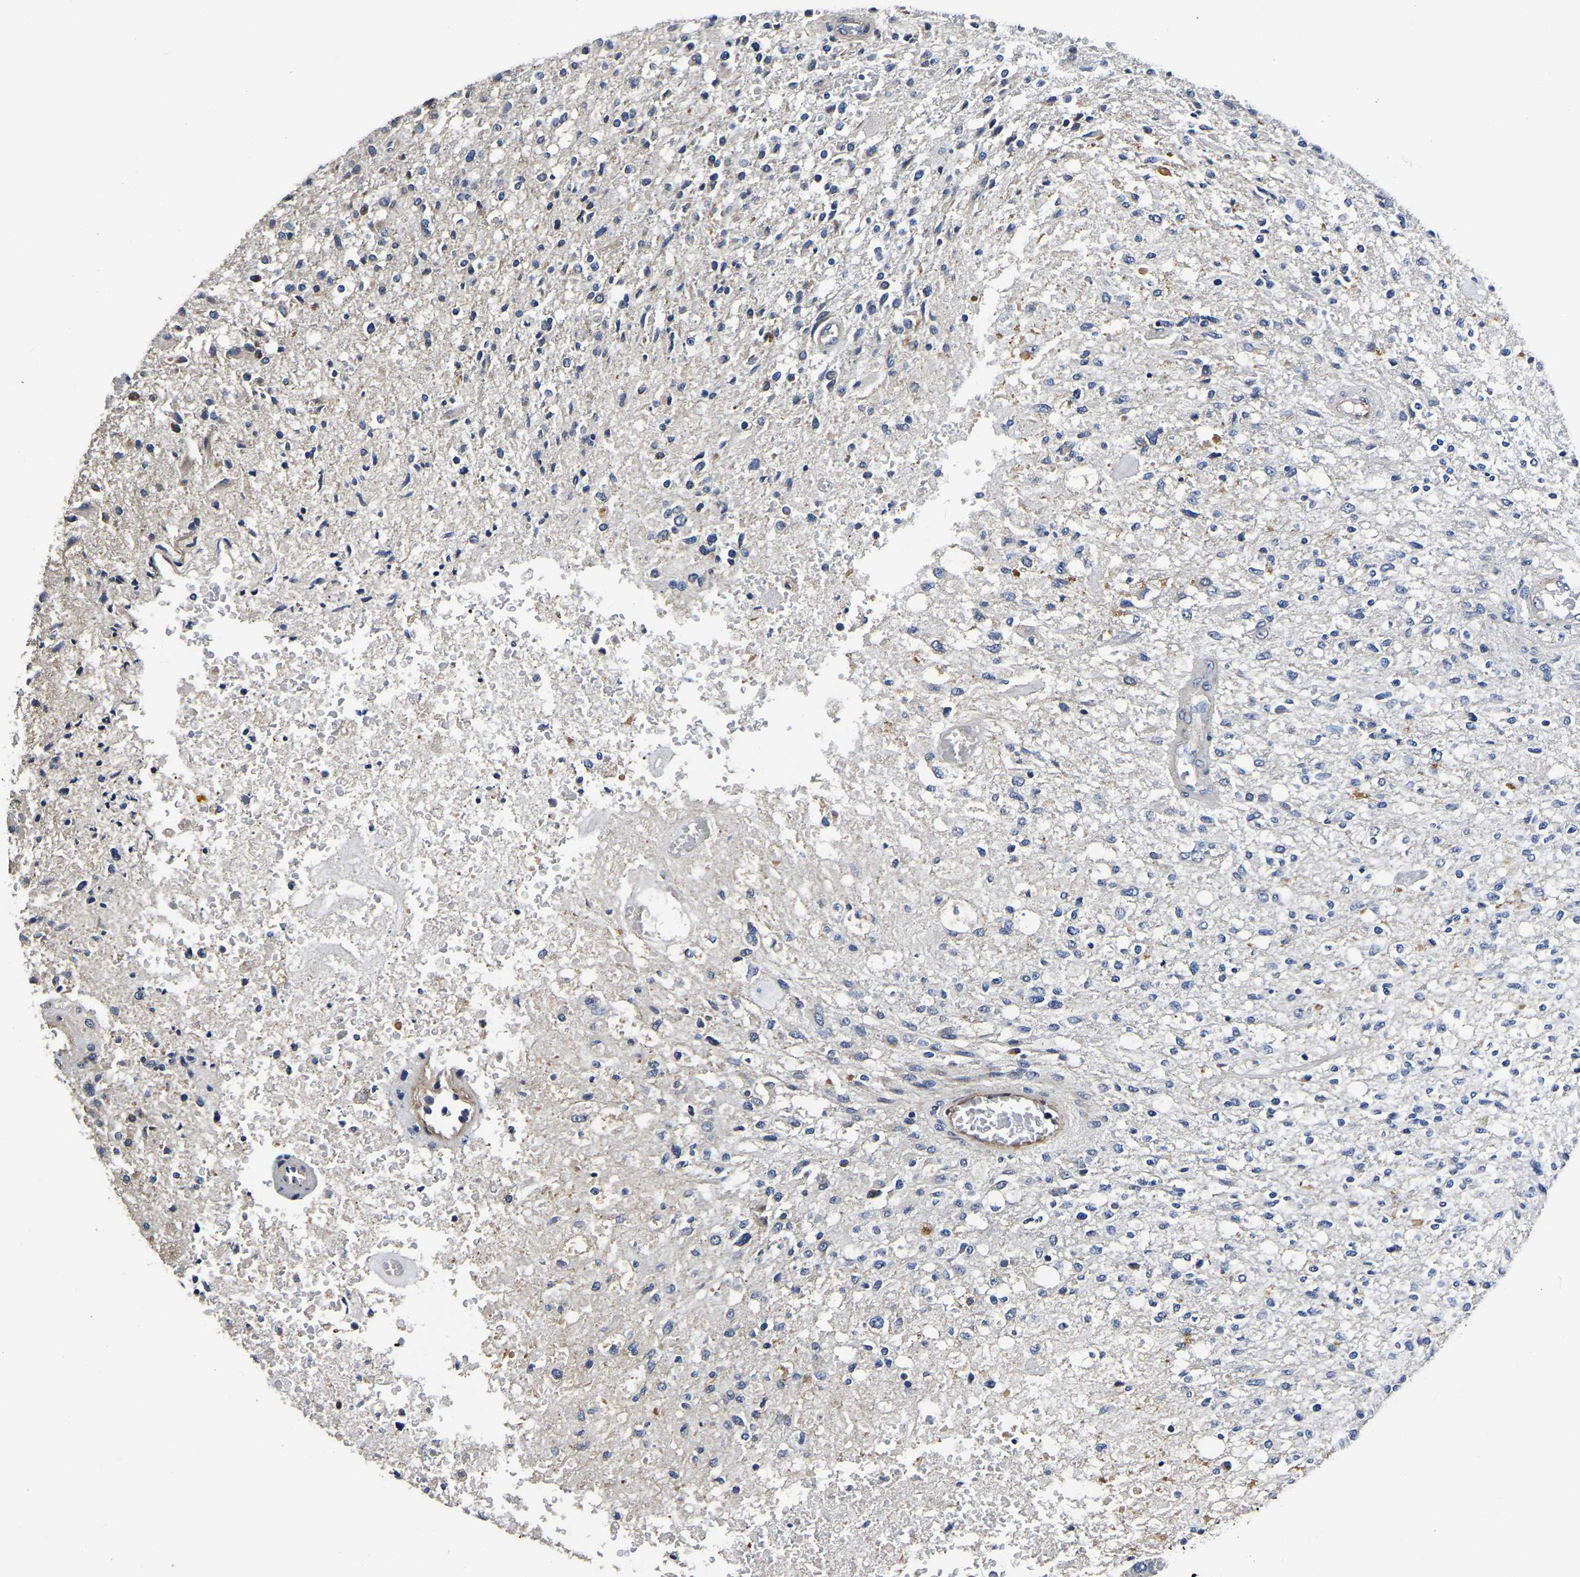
{"staining": {"intensity": "negative", "quantity": "none", "location": "none"}, "tissue": "glioma", "cell_type": "Tumor cells", "image_type": "cancer", "snomed": [{"axis": "morphology", "description": "Normal tissue, NOS"}, {"axis": "morphology", "description": "Glioma, malignant, High grade"}, {"axis": "topography", "description": "Cerebral cortex"}], "caption": "DAB immunohistochemical staining of glioma demonstrates no significant staining in tumor cells.", "gene": "KCTD17", "patient": {"sex": "male", "age": 77}}